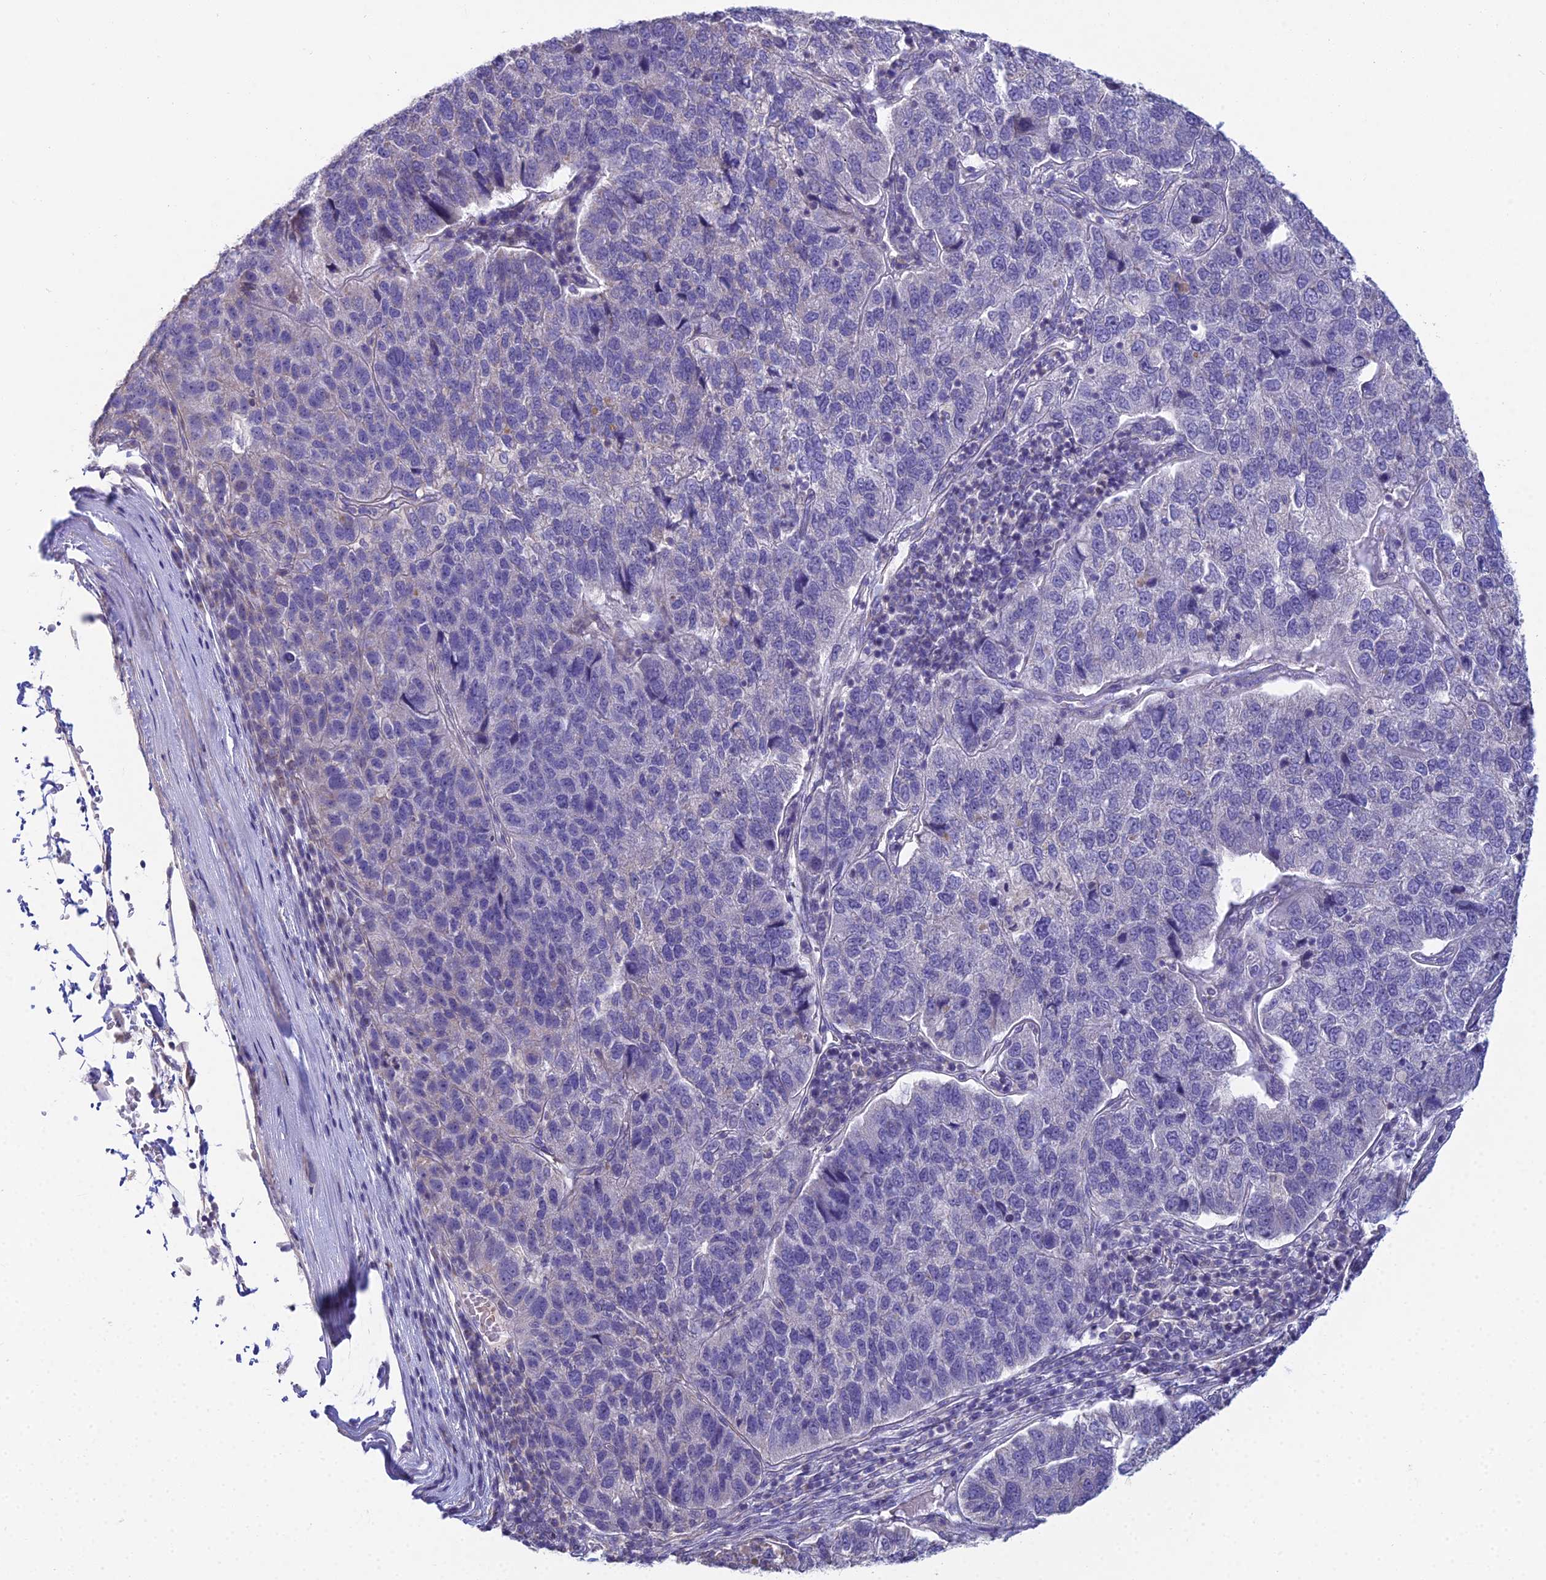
{"staining": {"intensity": "negative", "quantity": "none", "location": "none"}, "tissue": "pancreatic cancer", "cell_type": "Tumor cells", "image_type": "cancer", "snomed": [{"axis": "morphology", "description": "Adenocarcinoma, NOS"}, {"axis": "topography", "description": "Pancreas"}], "caption": "Histopathology image shows no protein expression in tumor cells of pancreatic cancer (adenocarcinoma) tissue.", "gene": "CFAP206", "patient": {"sex": "female", "age": 61}}